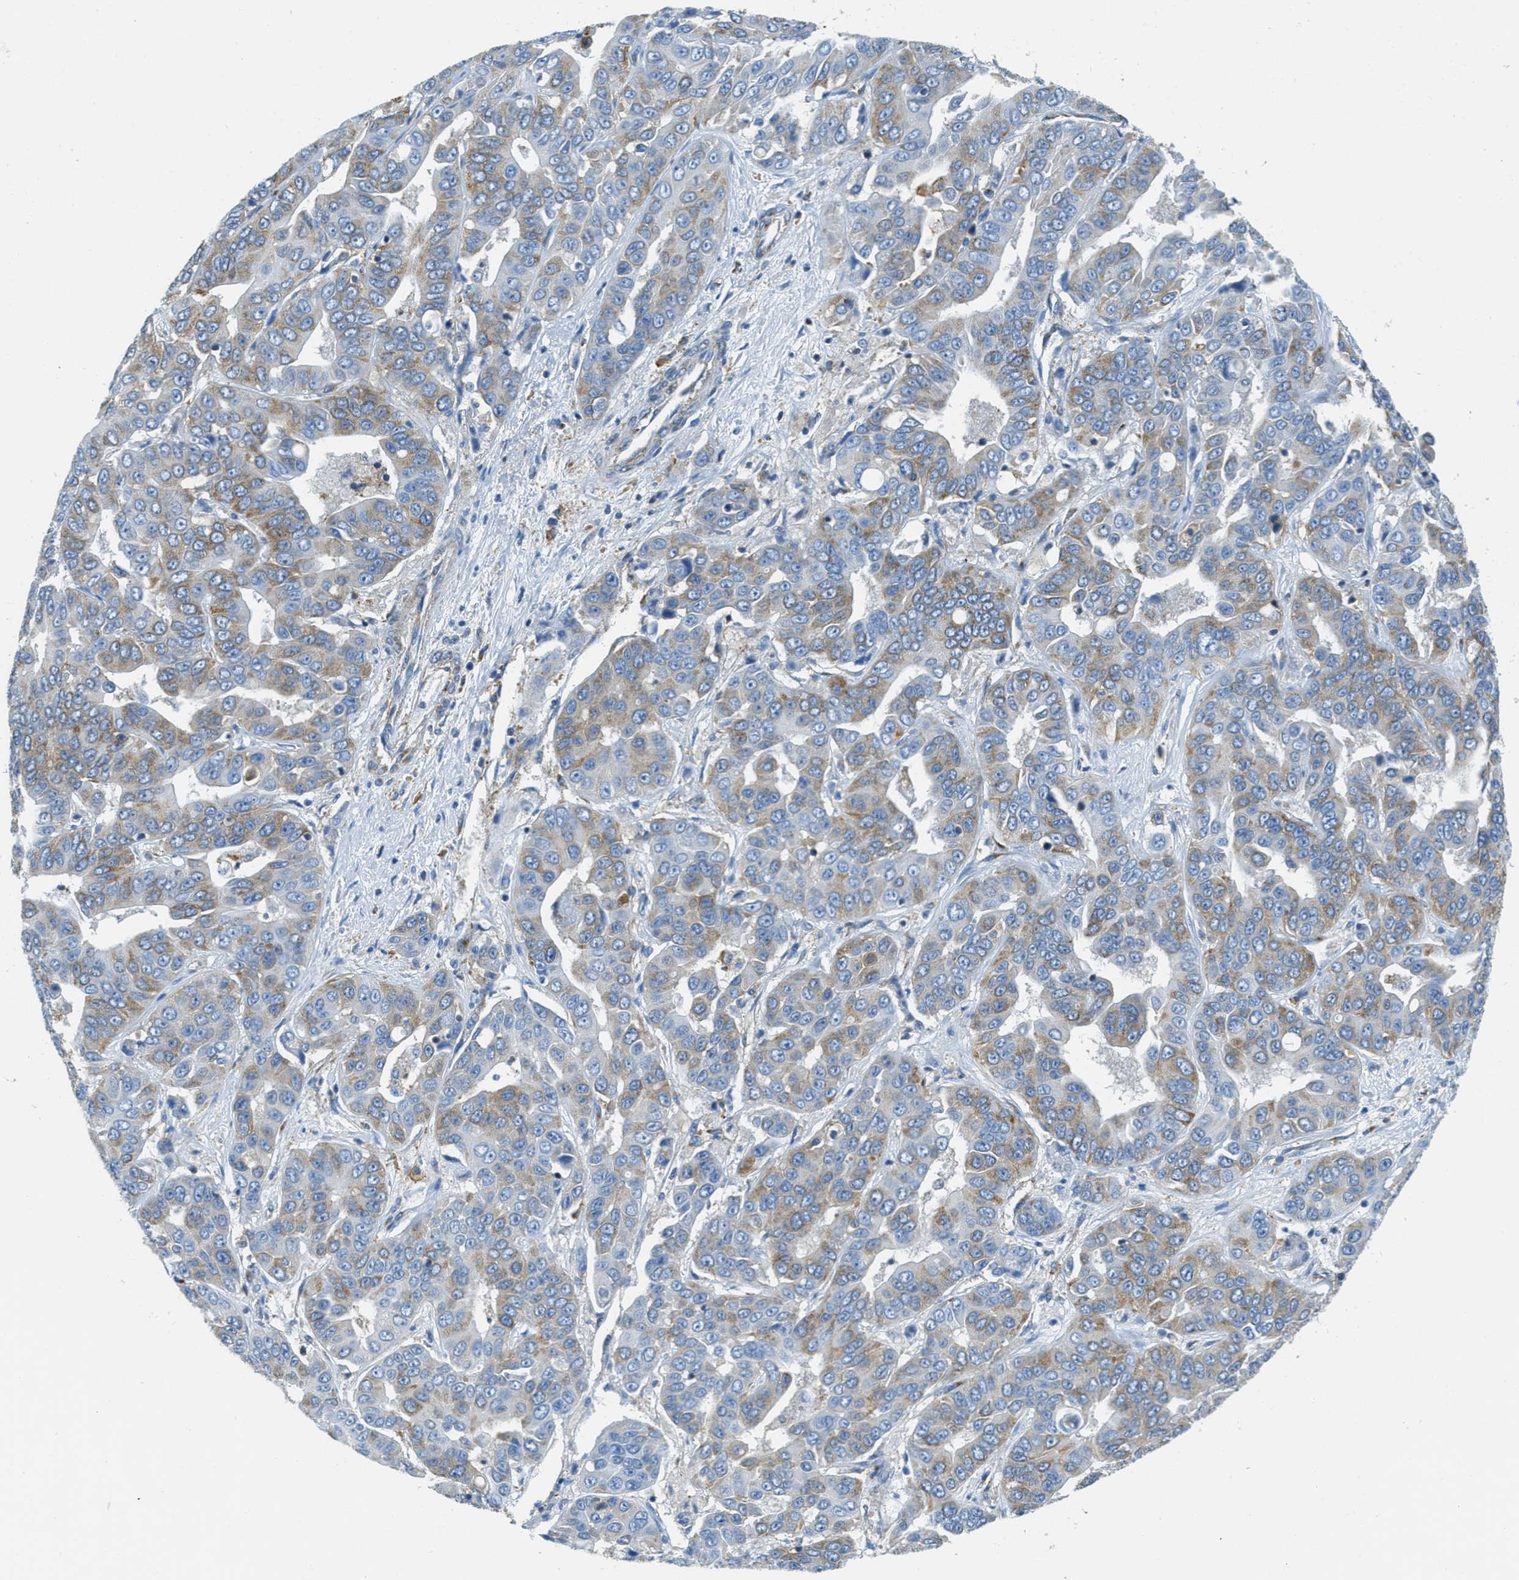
{"staining": {"intensity": "moderate", "quantity": "25%-75%", "location": "cytoplasmic/membranous"}, "tissue": "liver cancer", "cell_type": "Tumor cells", "image_type": "cancer", "snomed": [{"axis": "morphology", "description": "Cholangiocarcinoma"}, {"axis": "topography", "description": "Liver"}], "caption": "Tumor cells reveal moderate cytoplasmic/membranous staining in about 25%-75% of cells in cholangiocarcinoma (liver).", "gene": "AP2B1", "patient": {"sex": "female", "age": 52}}